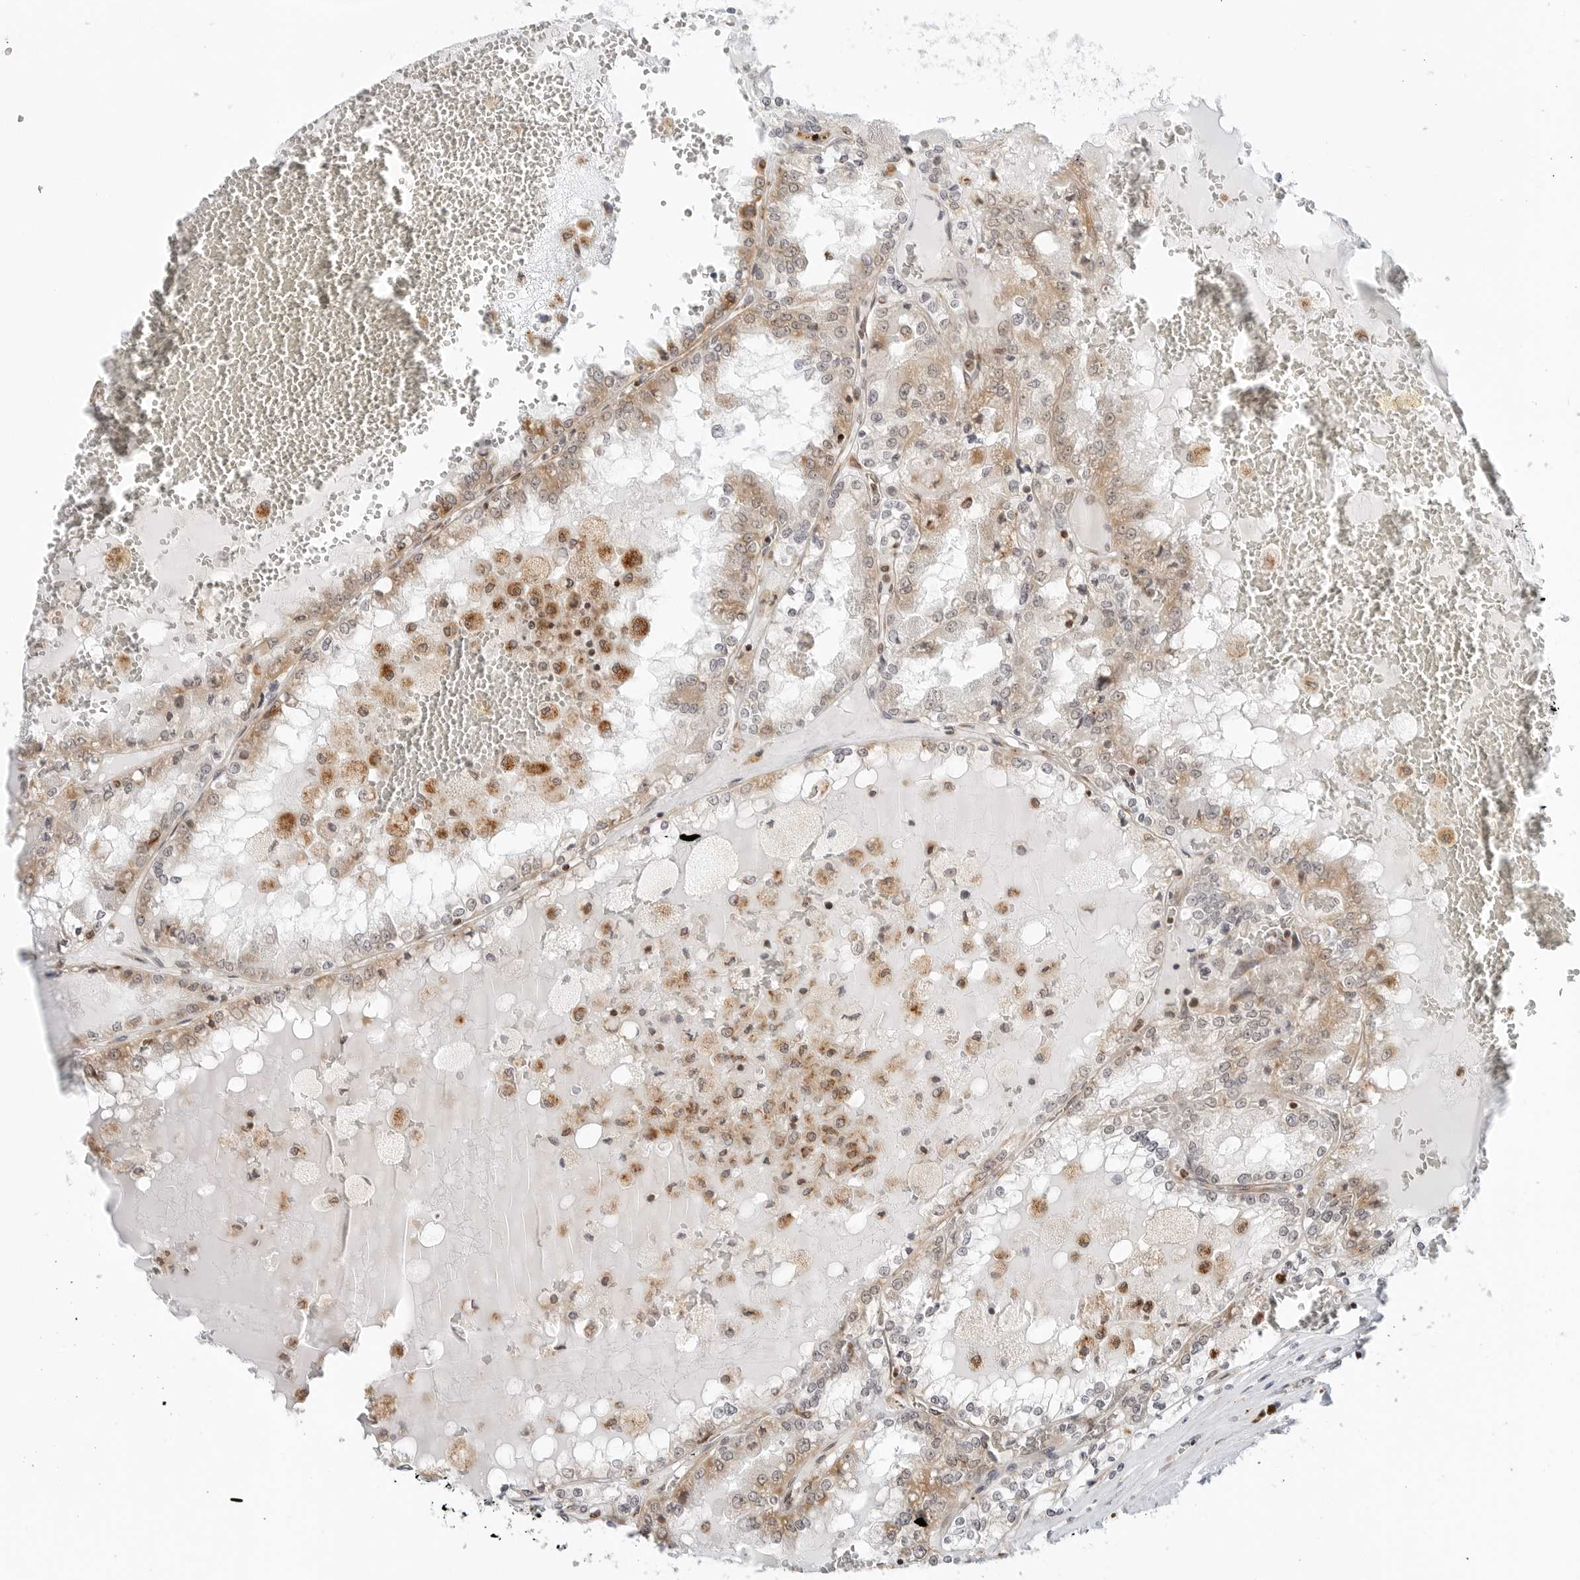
{"staining": {"intensity": "moderate", "quantity": ">75%", "location": "cytoplasmic/membranous"}, "tissue": "renal cancer", "cell_type": "Tumor cells", "image_type": "cancer", "snomed": [{"axis": "morphology", "description": "Adenocarcinoma, NOS"}, {"axis": "topography", "description": "Kidney"}], "caption": "Immunohistochemical staining of renal cancer displays medium levels of moderate cytoplasmic/membranous staining in about >75% of tumor cells.", "gene": "POLR3GL", "patient": {"sex": "female", "age": 56}}